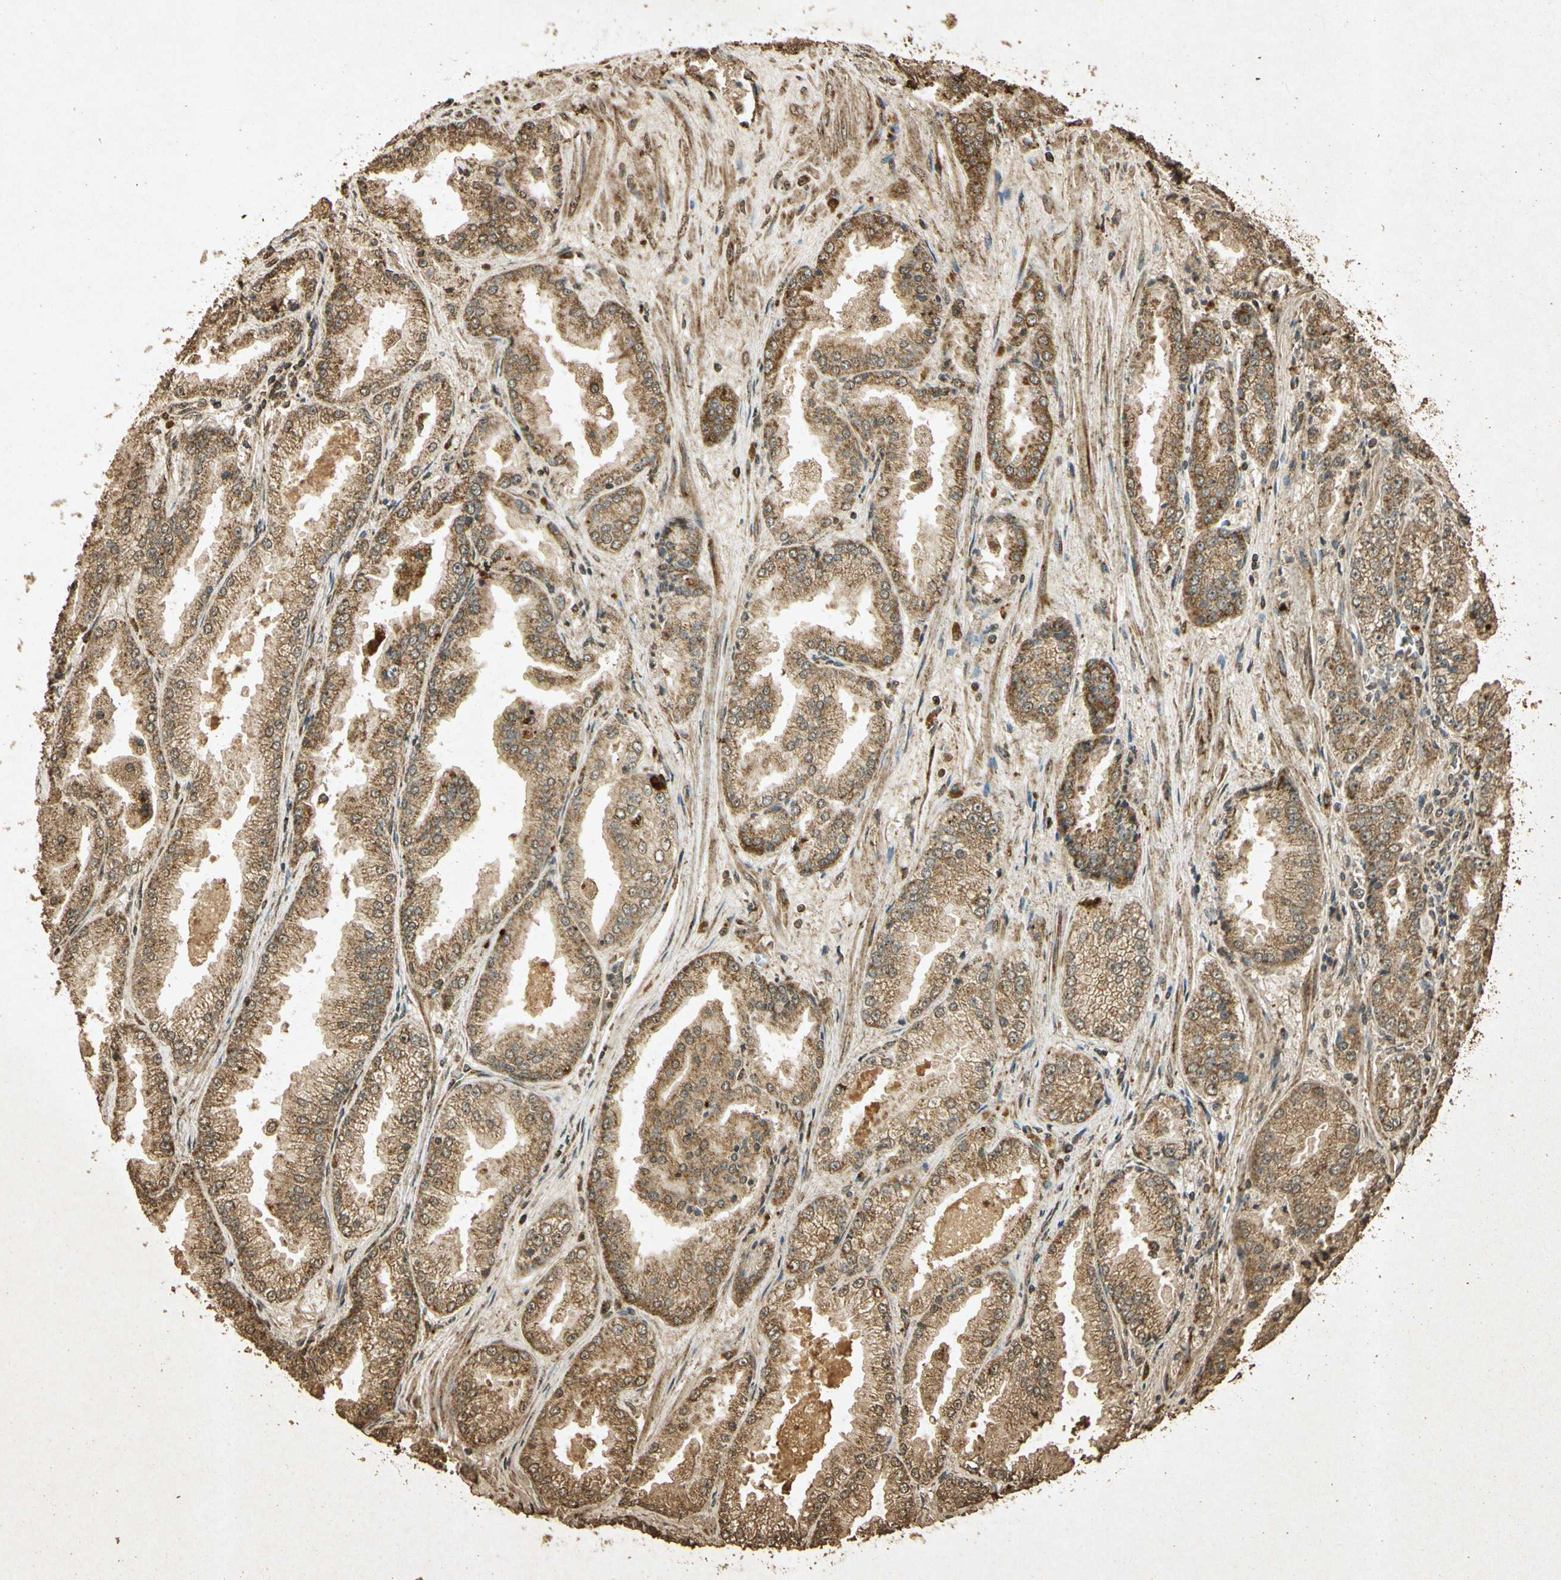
{"staining": {"intensity": "moderate", "quantity": ">75%", "location": "cytoplasmic/membranous"}, "tissue": "prostate cancer", "cell_type": "Tumor cells", "image_type": "cancer", "snomed": [{"axis": "morphology", "description": "Adenocarcinoma, High grade"}, {"axis": "topography", "description": "Prostate"}], "caption": "Tumor cells reveal medium levels of moderate cytoplasmic/membranous positivity in approximately >75% of cells in high-grade adenocarcinoma (prostate).", "gene": "PRDX3", "patient": {"sex": "male", "age": 61}}